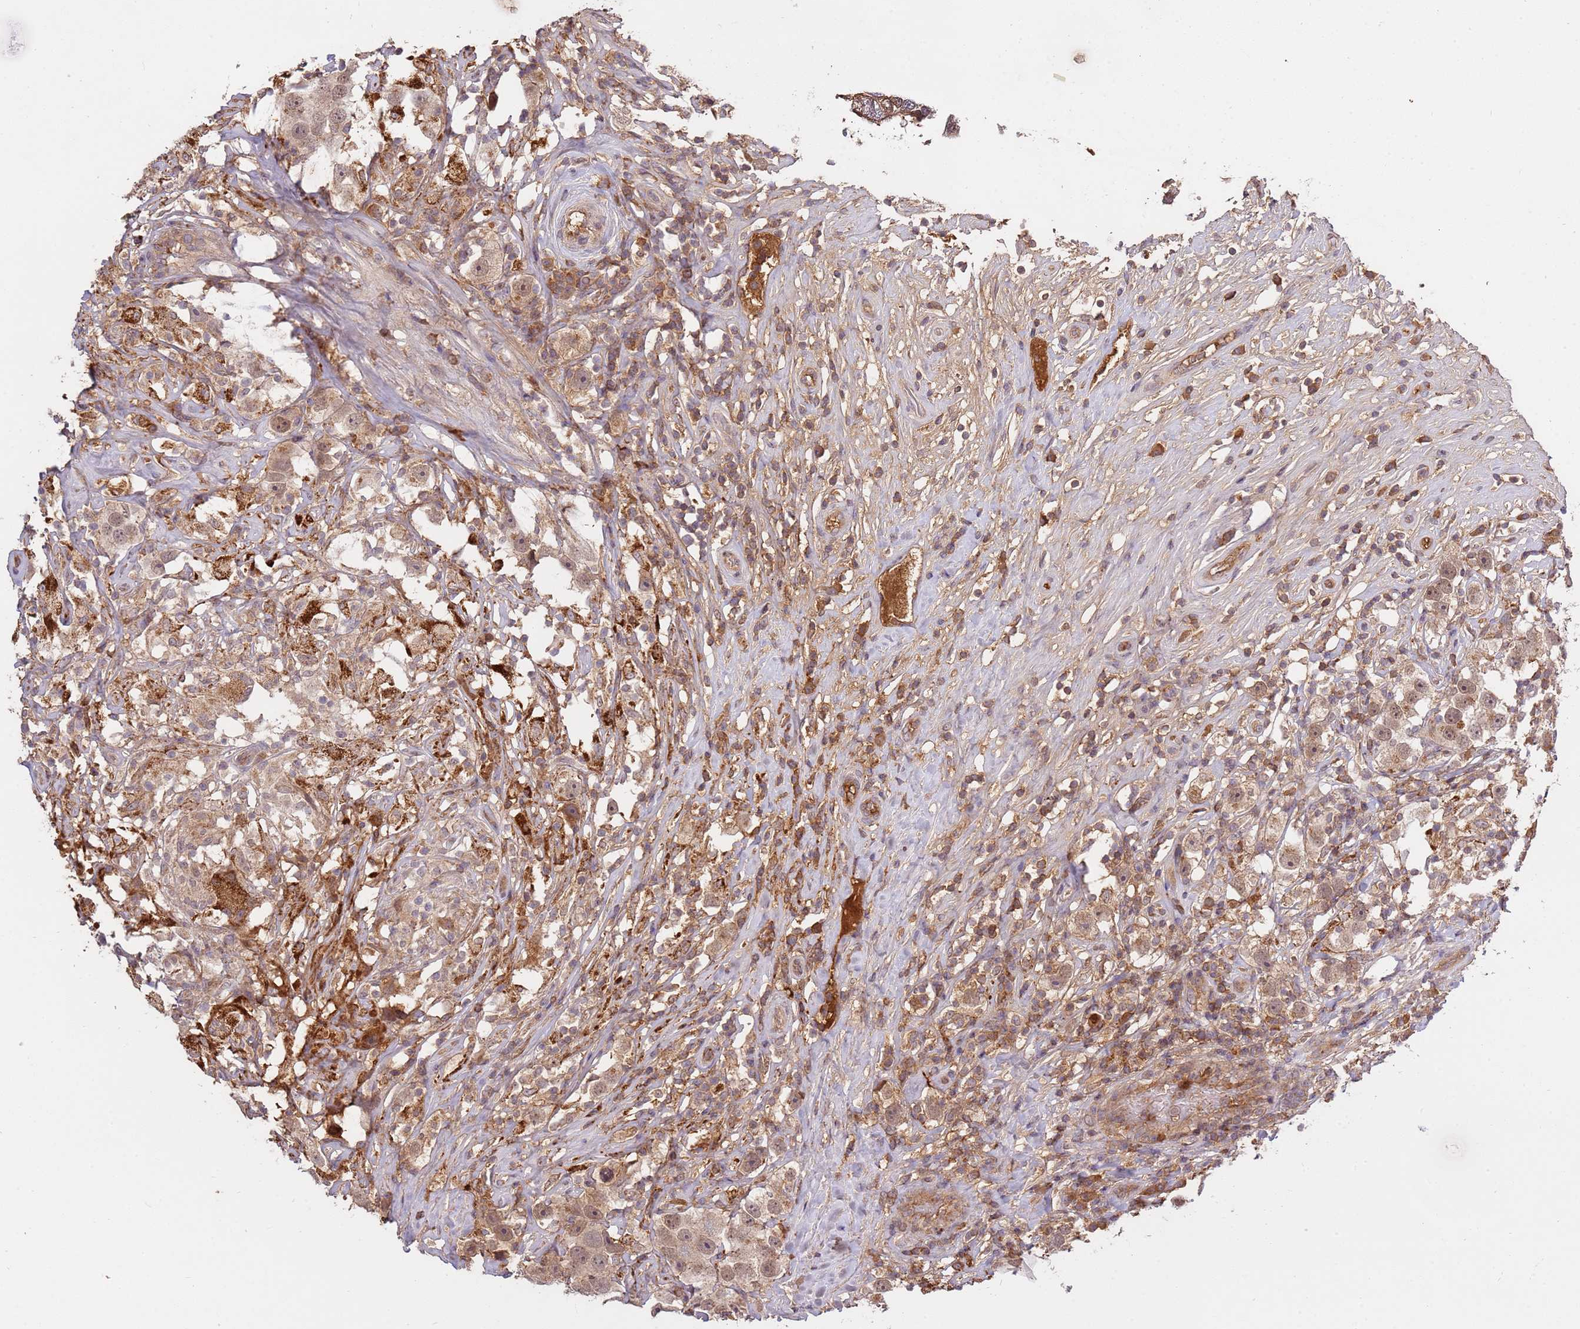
{"staining": {"intensity": "strong", "quantity": "25%-75%", "location": "cytoplasmic/membranous"}, "tissue": "testis cancer", "cell_type": "Tumor cells", "image_type": "cancer", "snomed": [{"axis": "morphology", "description": "Seminoma, NOS"}, {"axis": "topography", "description": "Testis"}], "caption": "This is an image of immunohistochemistry (IHC) staining of testis seminoma, which shows strong staining in the cytoplasmic/membranous of tumor cells.", "gene": "ZNF624", "patient": {"sex": "male", "age": 49}}